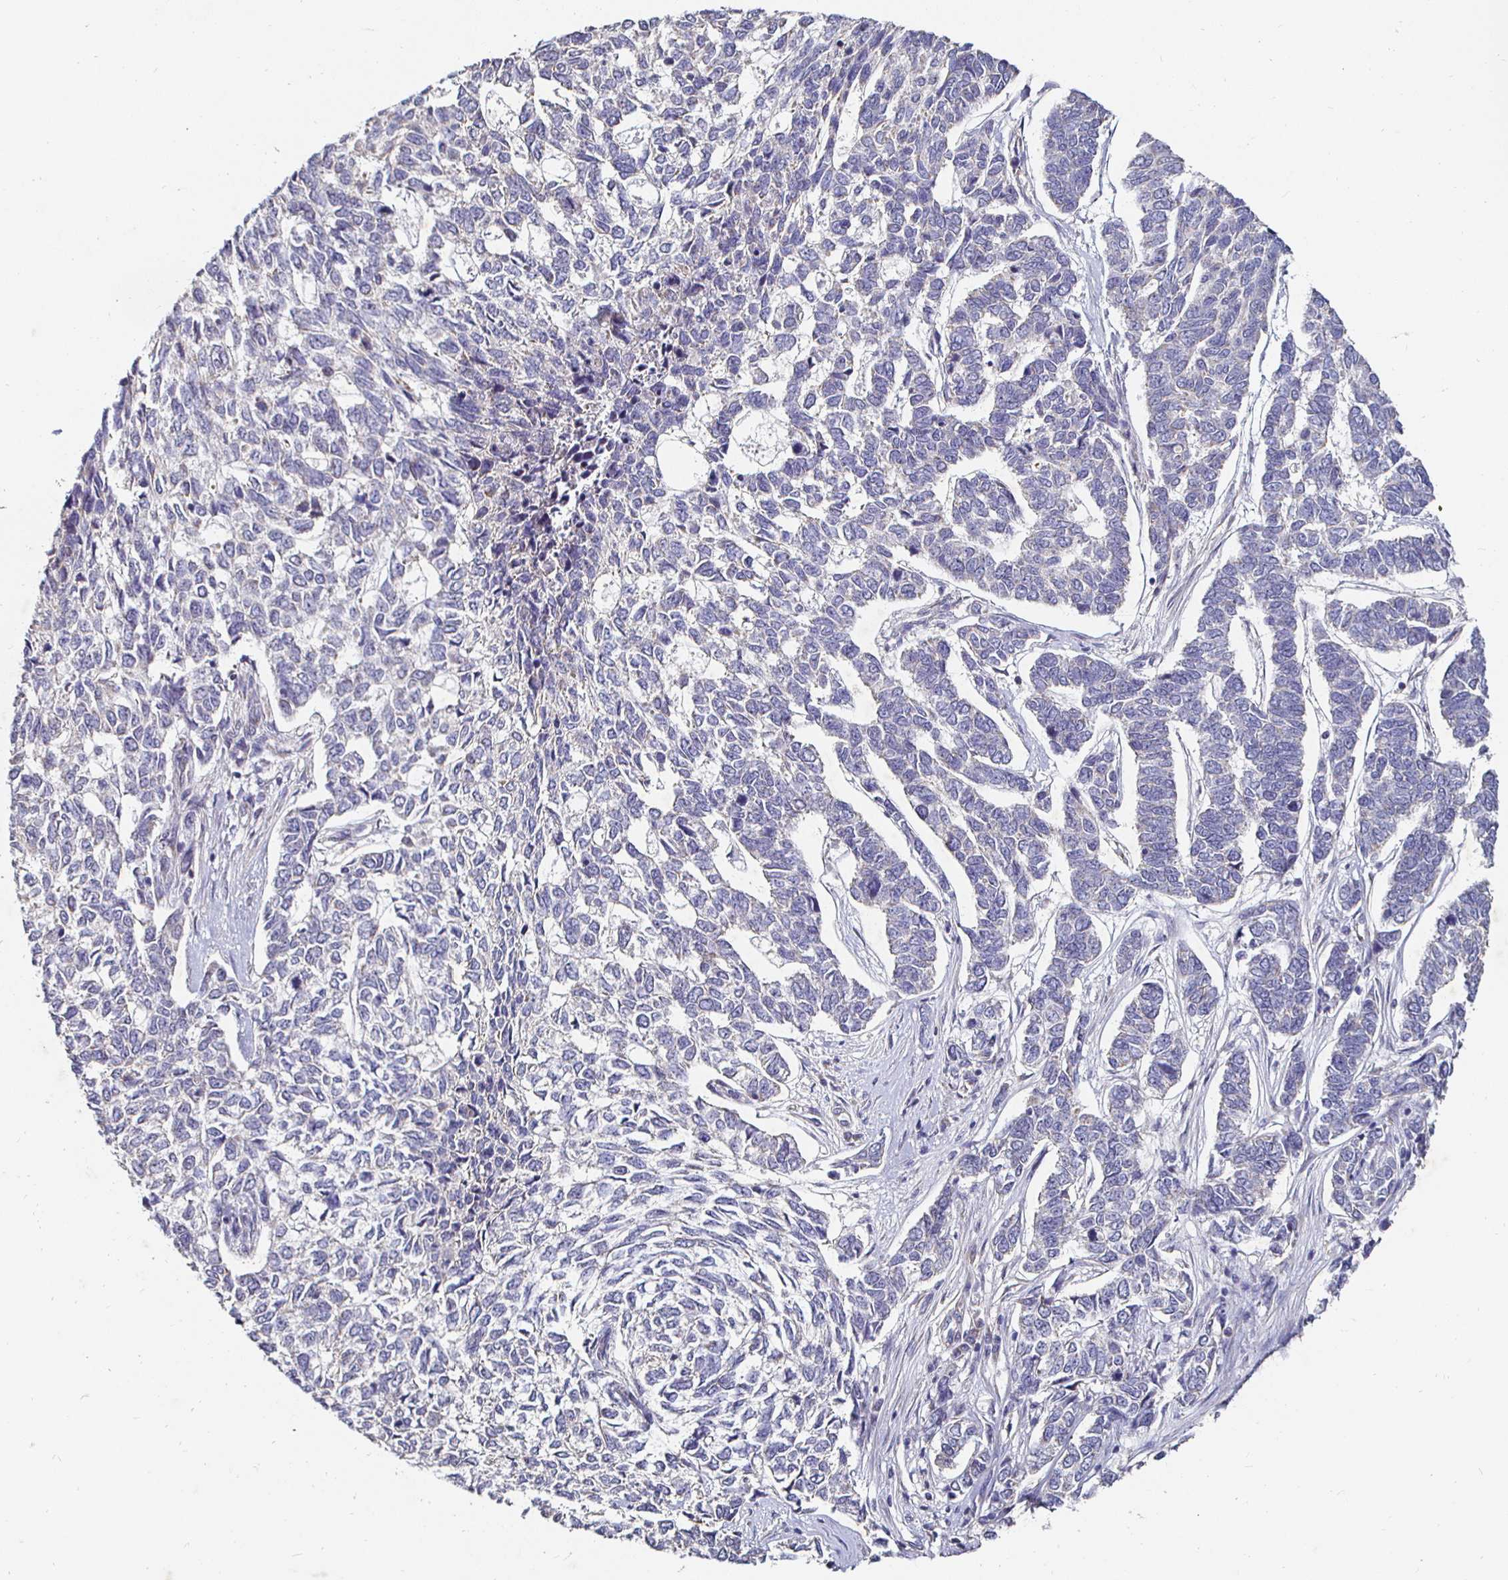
{"staining": {"intensity": "negative", "quantity": "none", "location": "none"}, "tissue": "skin cancer", "cell_type": "Tumor cells", "image_type": "cancer", "snomed": [{"axis": "morphology", "description": "Basal cell carcinoma"}, {"axis": "topography", "description": "Skin"}], "caption": "Immunohistochemistry (IHC) of human skin cancer exhibits no expression in tumor cells.", "gene": "NRSN1", "patient": {"sex": "female", "age": 65}}